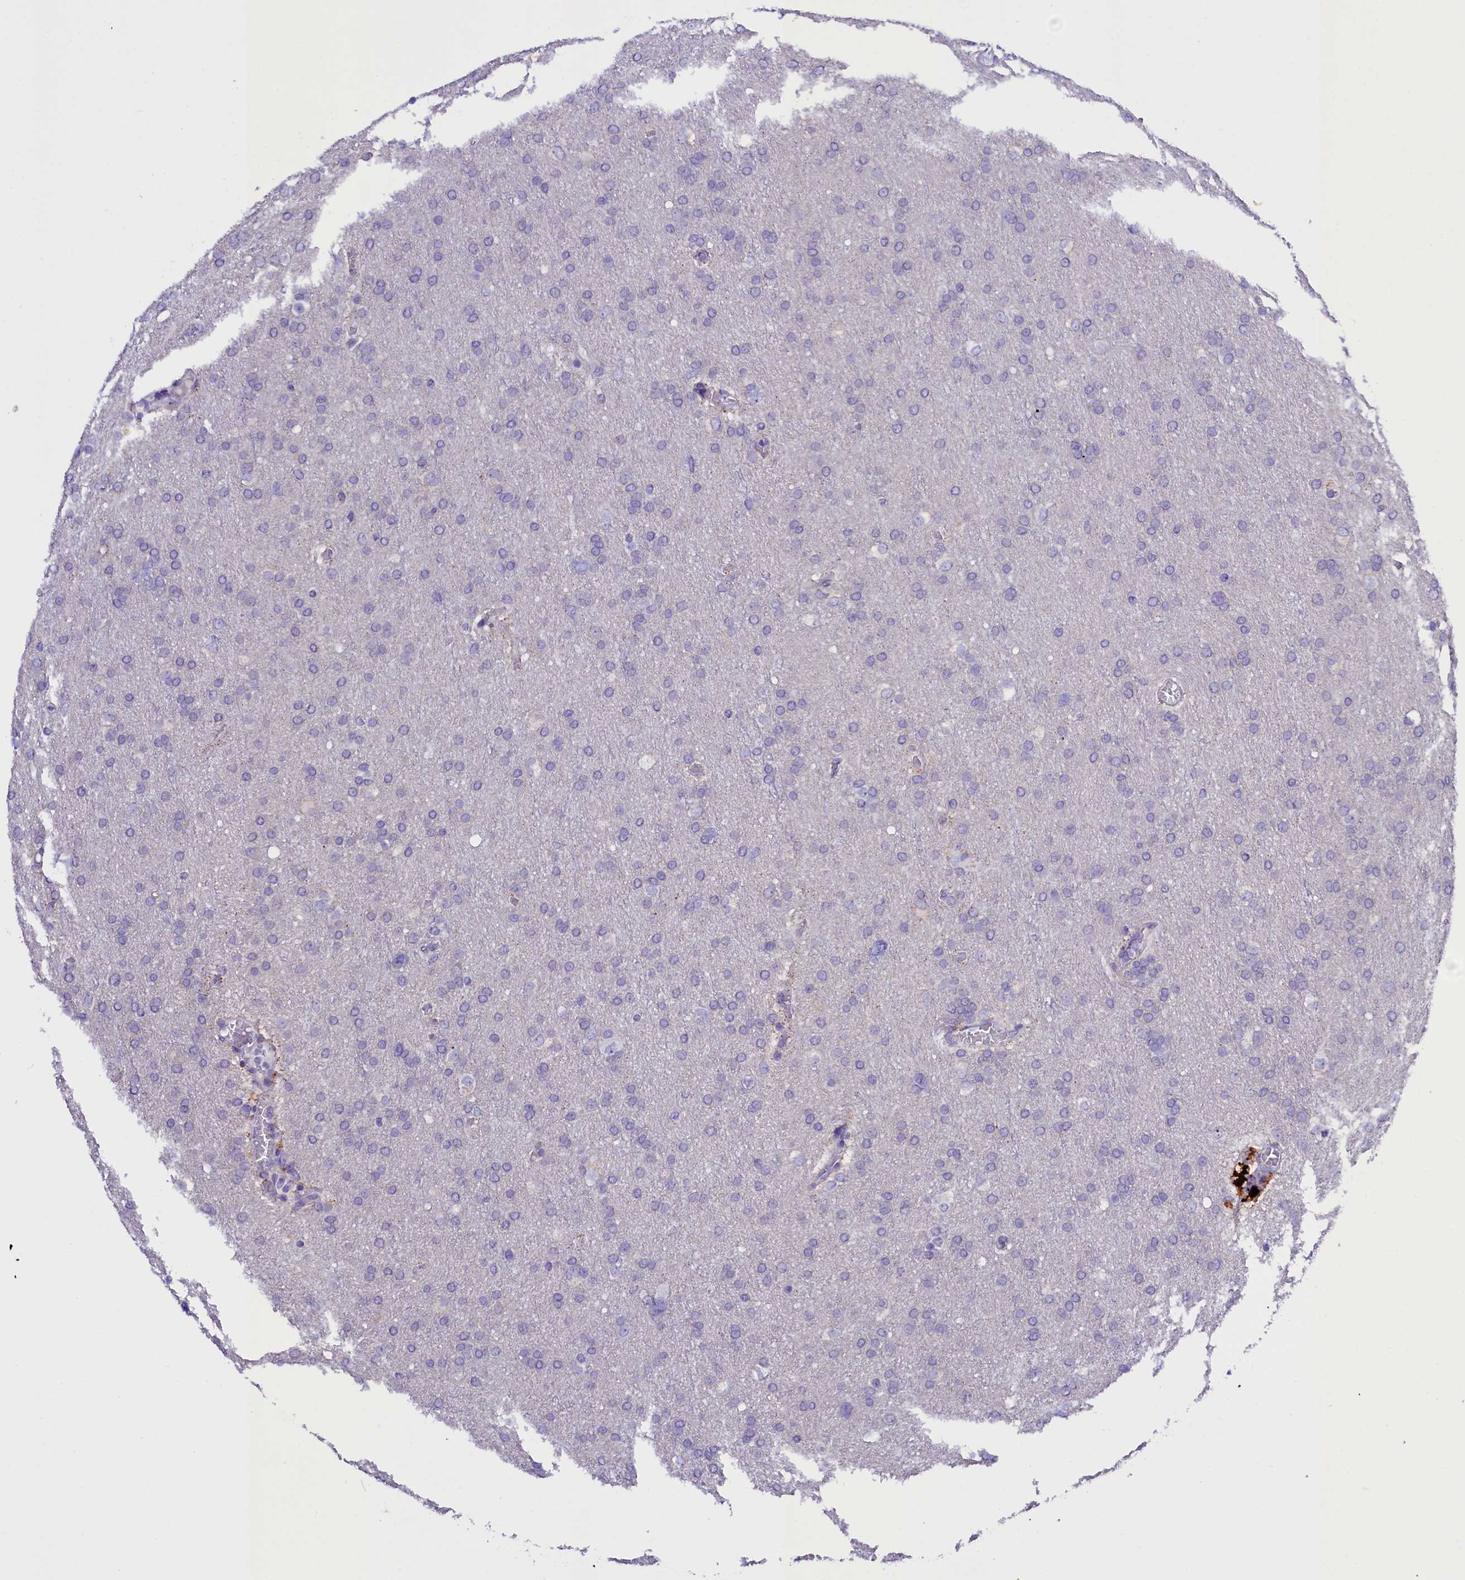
{"staining": {"intensity": "negative", "quantity": "none", "location": "none"}, "tissue": "glioma", "cell_type": "Tumor cells", "image_type": "cancer", "snomed": [{"axis": "morphology", "description": "Glioma, malignant, High grade"}, {"axis": "topography", "description": "Cerebral cortex"}], "caption": "Tumor cells are negative for protein expression in human glioma.", "gene": "RTTN", "patient": {"sex": "female", "age": 36}}